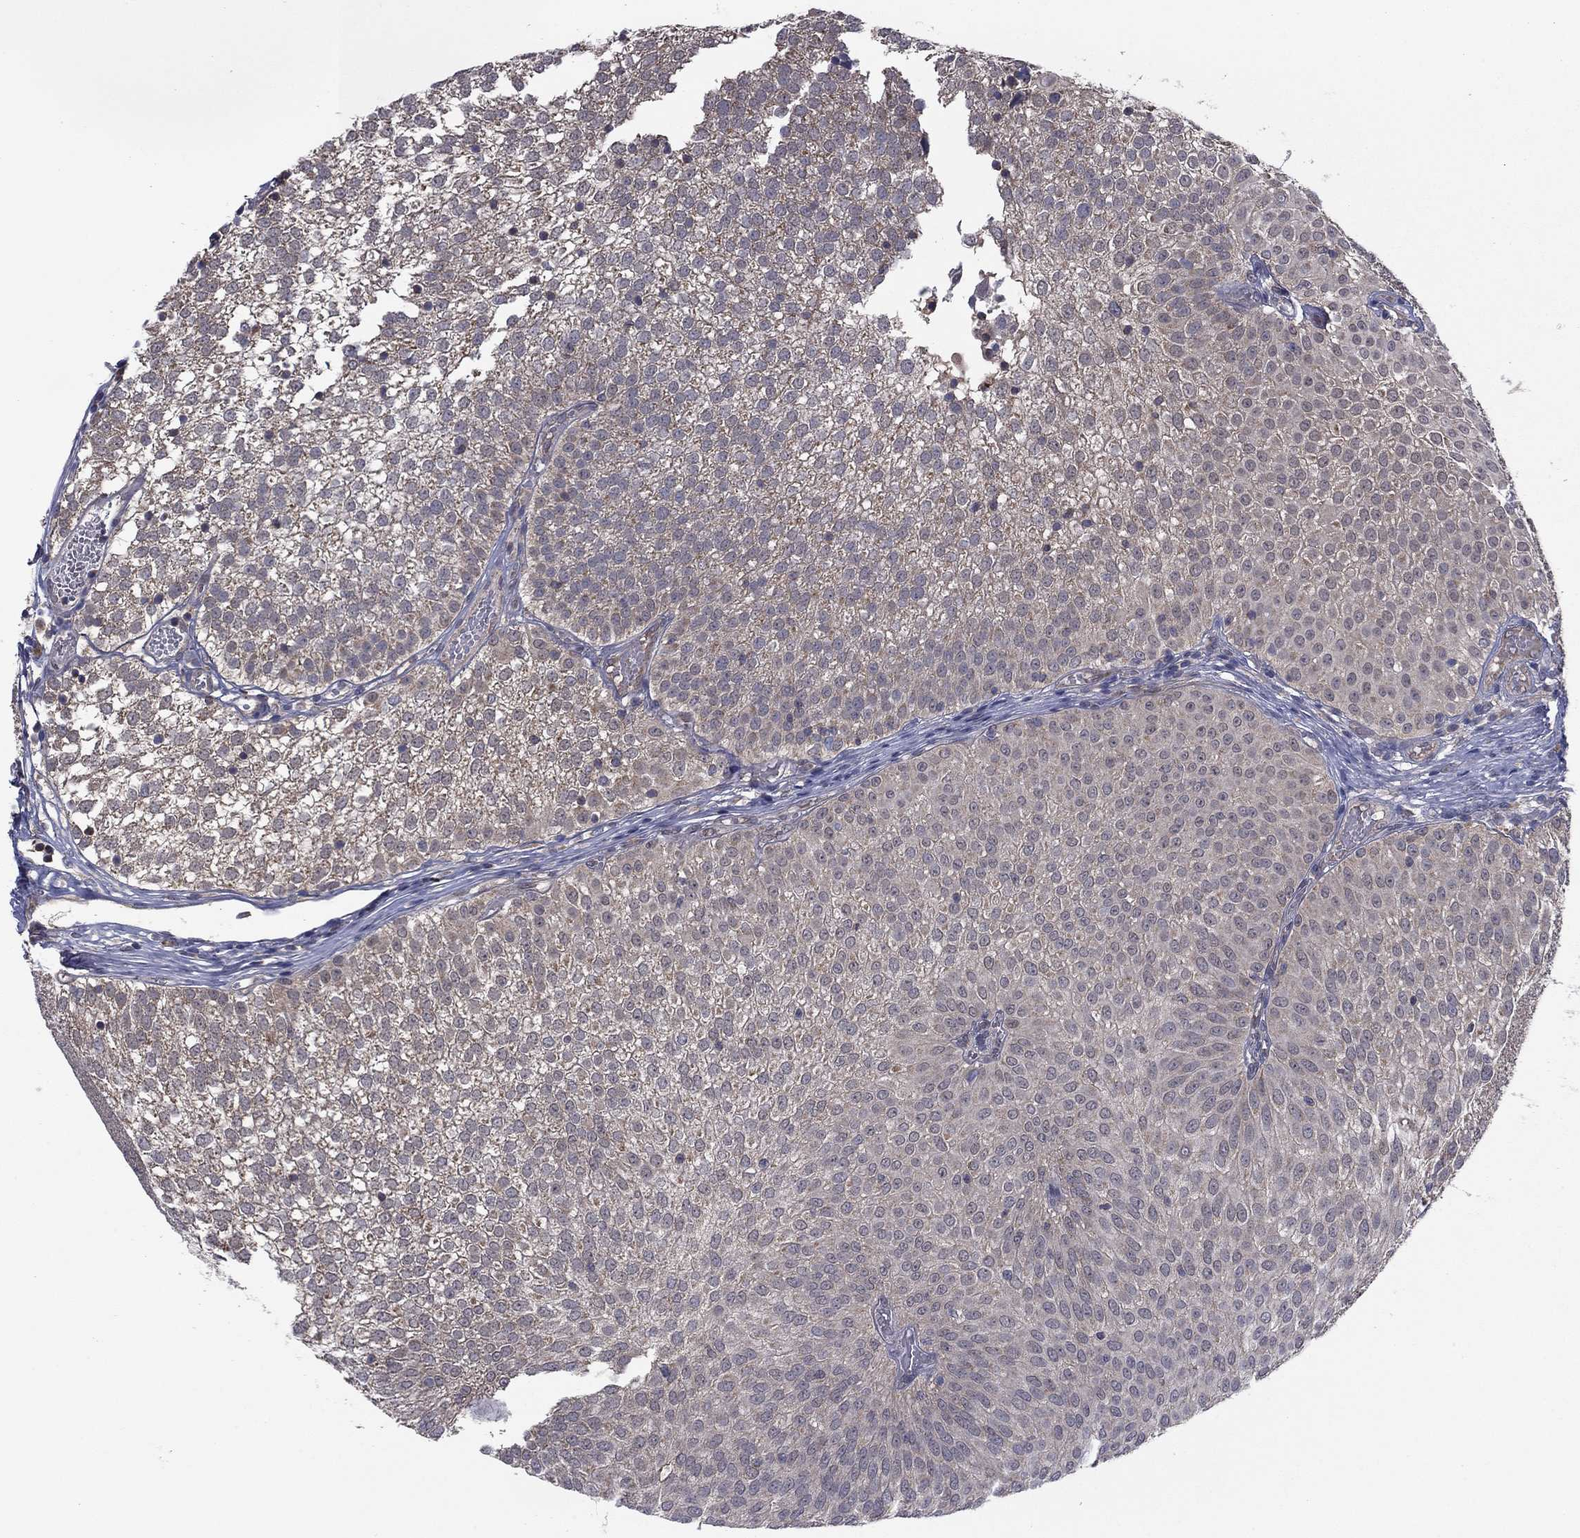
{"staining": {"intensity": "negative", "quantity": "none", "location": "none"}, "tissue": "urothelial cancer", "cell_type": "Tumor cells", "image_type": "cancer", "snomed": [{"axis": "morphology", "description": "Urothelial carcinoma, Low grade"}, {"axis": "topography", "description": "Urinary bladder"}], "caption": "Low-grade urothelial carcinoma stained for a protein using immunohistochemistry displays no positivity tumor cells.", "gene": "GRHPR", "patient": {"sex": "male", "age": 52}}